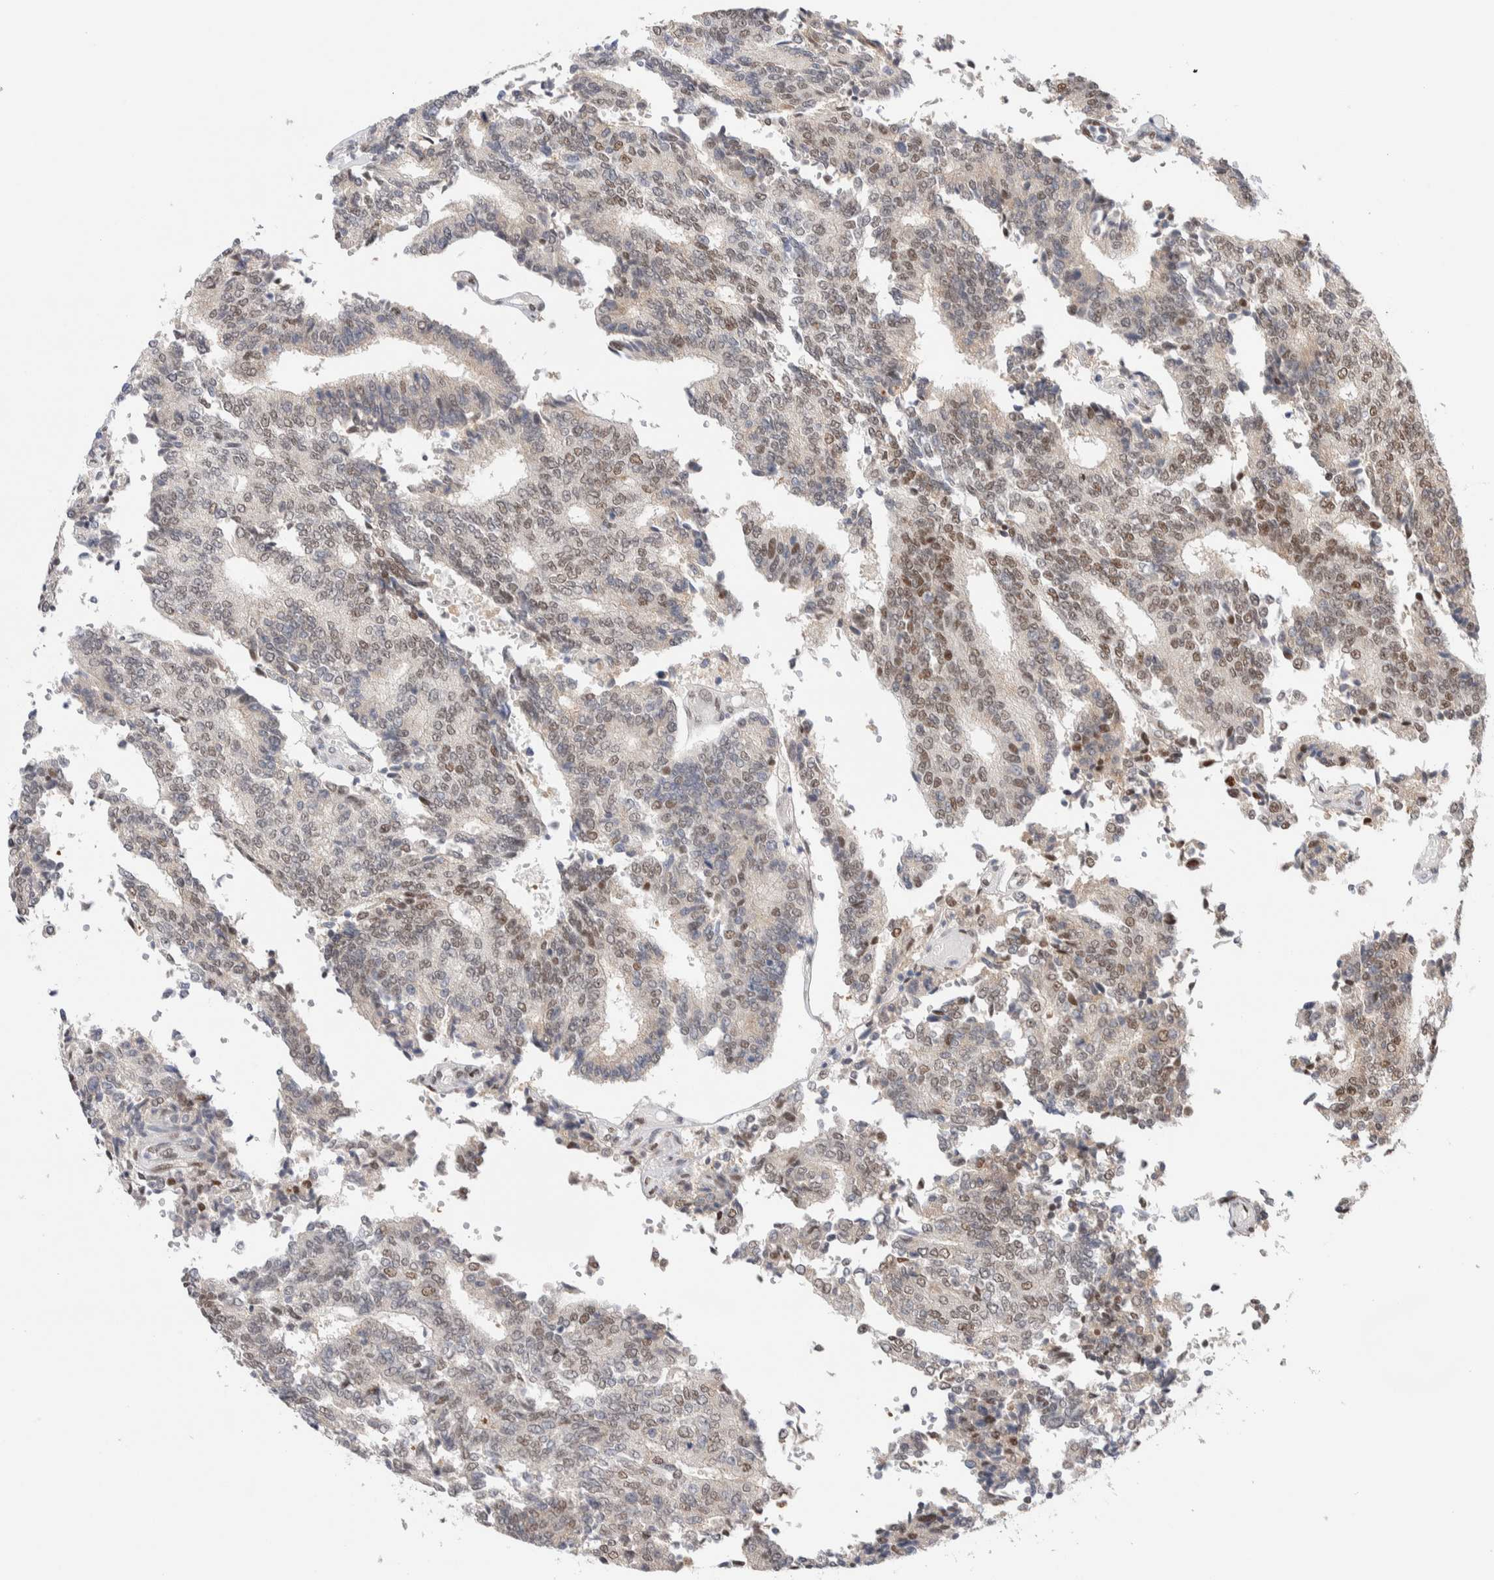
{"staining": {"intensity": "moderate", "quantity": "25%-75%", "location": "nuclear"}, "tissue": "prostate cancer", "cell_type": "Tumor cells", "image_type": "cancer", "snomed": [{"axis": "morphology", "description": "Normal tissue, NOS"}, {"axis": "morphology", "description": "Adenocarcinoma, High grade"}, {"axis": "topography", "description": "Prostate"}, {"axis": "topography", "description": "Seminal veicle"}], "caption": "This image shows immunohistochemistry (IHC) staining of human prostate cancer, with medium moderate nuclear staining in approximately 25%-75% of tumor cells.", "gene": "PRMT1", "patient": {"sex": "male", "age": 55}}